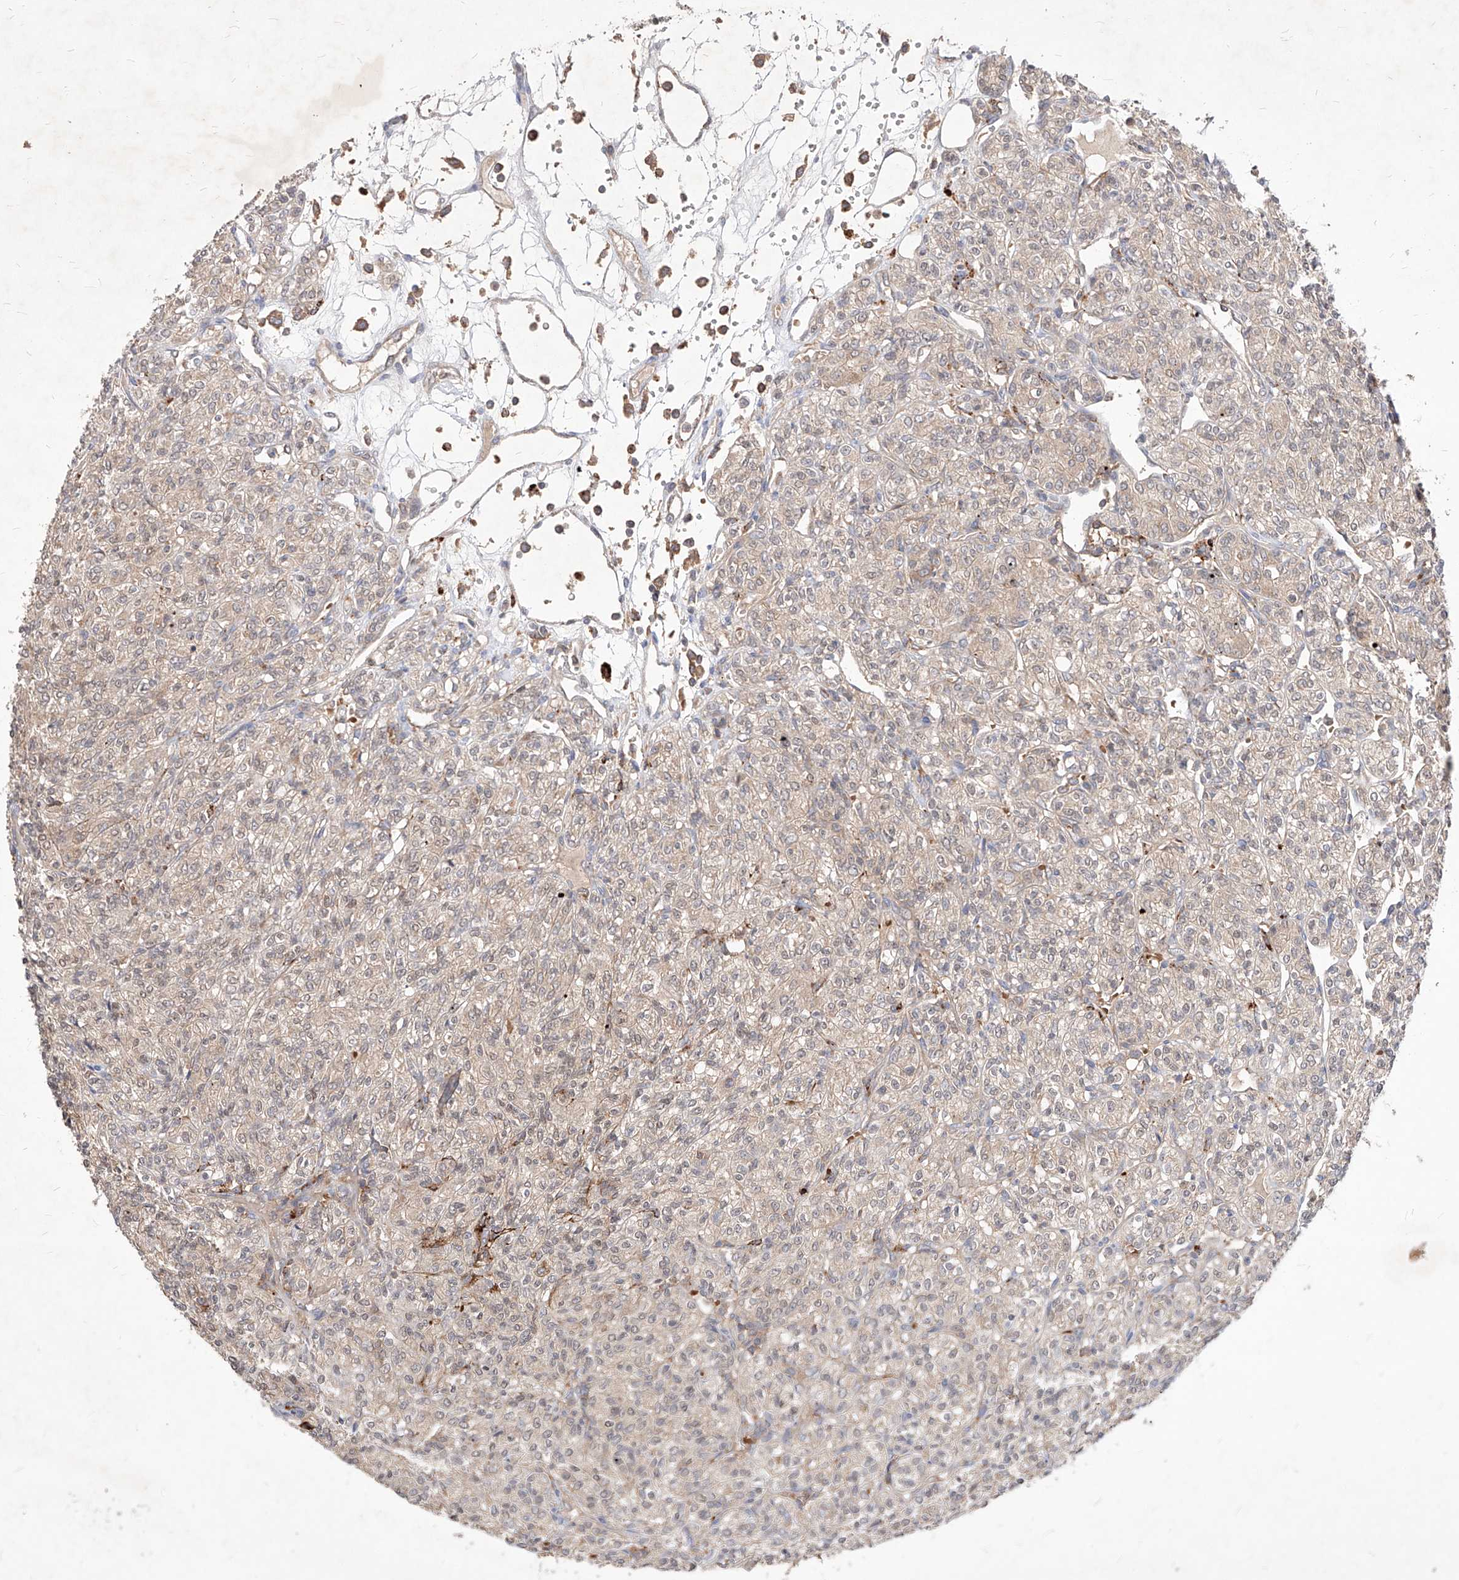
{"staining": {"intensity": "weak", "quantity": ">75%", "location": "cytoplasmic/membranous"}, "tissue": "renal cancer", "cell_type": "Tumor cells", "image_type": "cancer", "snomed": [{"axis": "morphology", "description": "Adenocarcinoma, NOS"}, {"axis": "topography", "description": "Kidney"}], "caption": "Protein staining of renal adenocarcinoma tissue demonstrates weak cytoplasmic/membranous positivity in about >75% of tumor cells. (Stains: DAB in brown, nuclei in blue, Microscopy: brightfield microscopy at high magnification).", "gene": "TSNAX", "patient": {"sex": "male", "age": 77}}